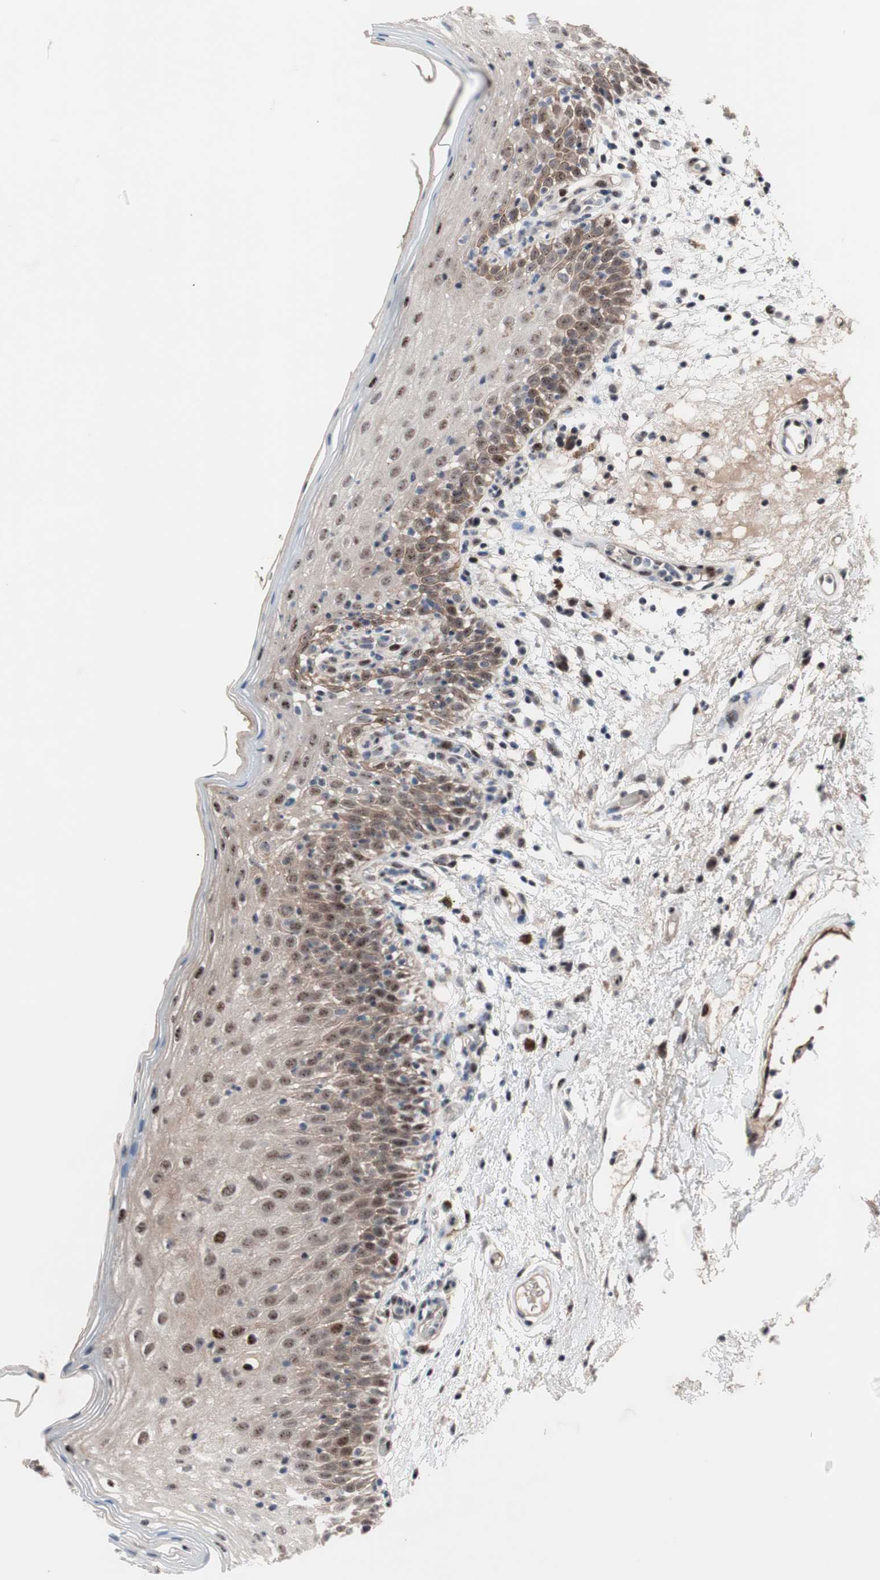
{"staining": {"intensity": "moderate", "quantity": "25%-75%", "location": "cytoplasmic/membranous,nuclear"}, "tissue": "oral mucosa", "cell_type": "Squamous epithelial cells", "image_type": "normal", "snomed": [{"axis": "morphology", "description": "Normal tissue, NOS"}, {"axis": "morphology", "description": "Squamous cell carcinoma, NOS"}, {"axis": "topography", "description": "Skeletal muscle"}, {"axis": "topography", "description": "Oral tissue"}], "caption": "A high-resolution photomicrograph shows immunohistochemistry (IHC) staining of benign oral mucosa, which exhibits moderate cytoplasmic/membranous,nuclear positivity in about 25%-75% of squamous epithelial cells.", "gene": "PINX1", "patient": {"sex": "male", "age": 71}}